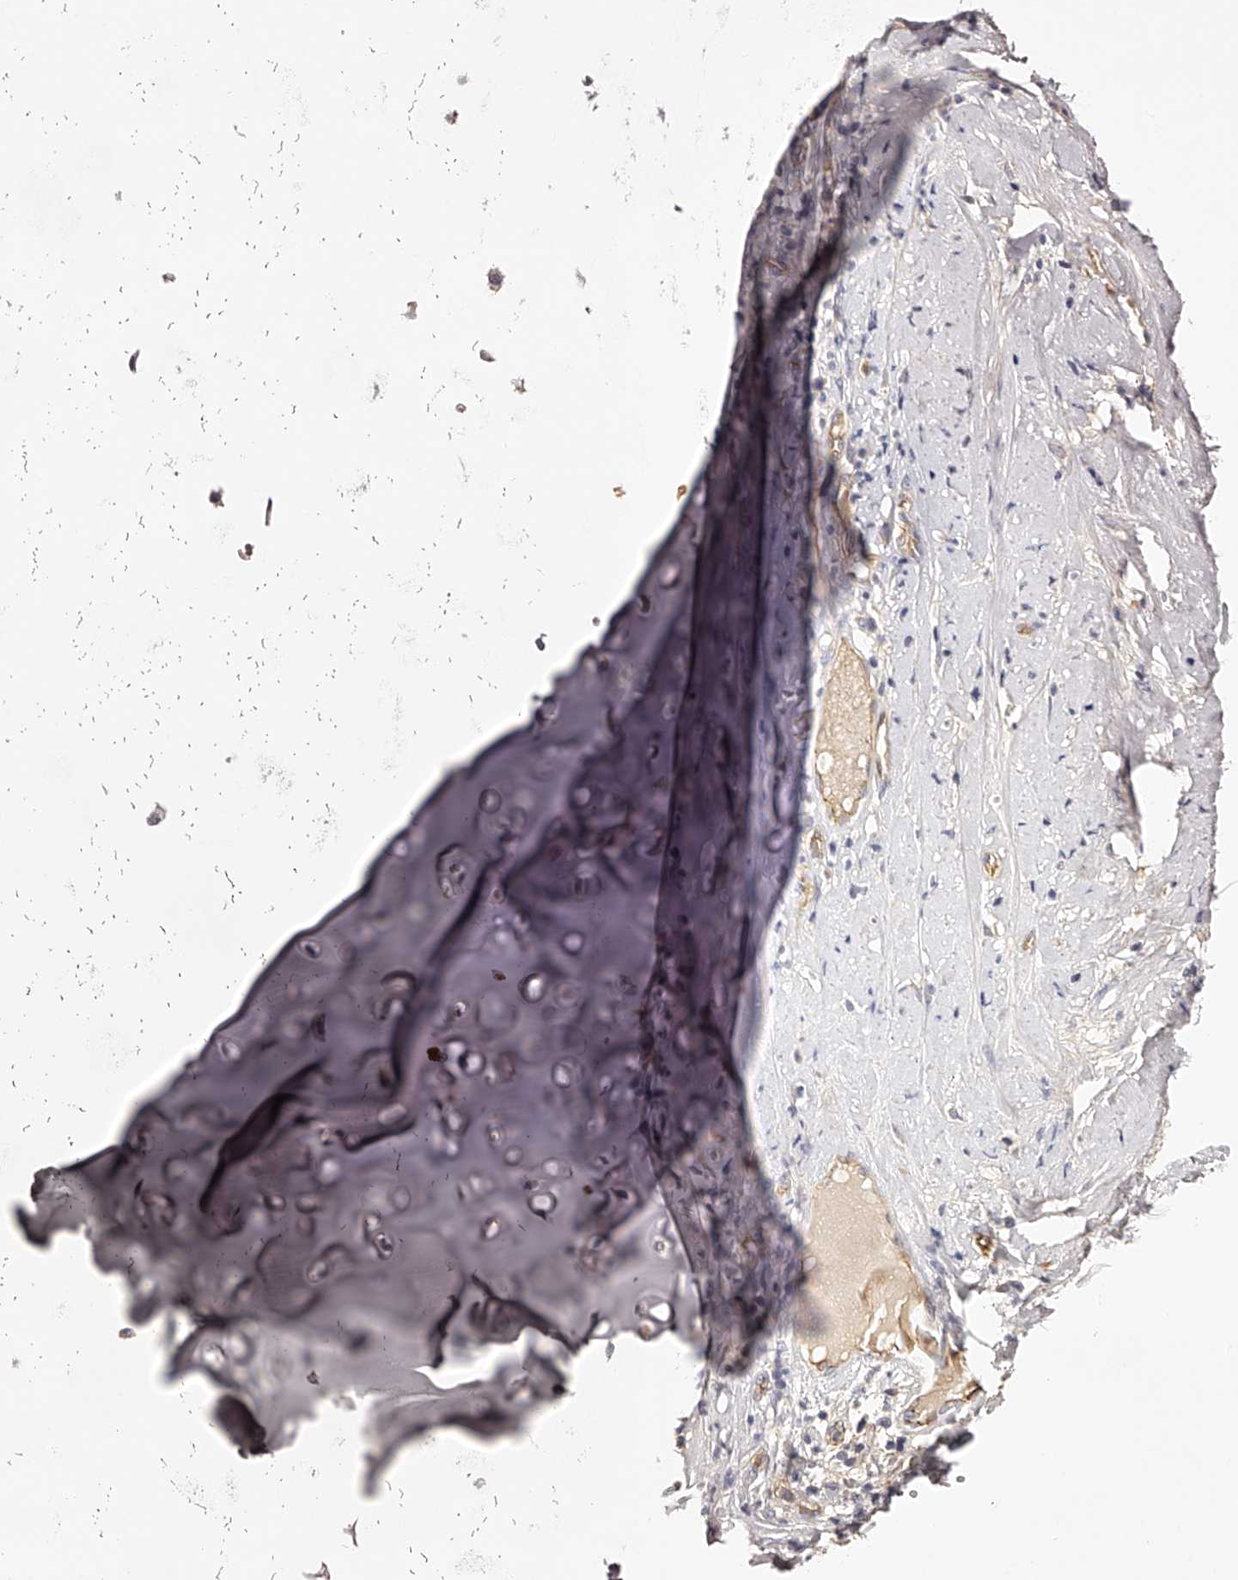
{"staining": {"intensity": "negative", "quantity": "none", "location": "none"}, "tissue": "soft tissue", "cell_type": "Chondrocytes", "image_type": "normal", "snomed": [{"axis": "morphology", "description": "Normal tissue, NOS"}, {"axis": "morphology", "description": "Basal cell carcinoma"}, {"axis": "topography", "description": "Cartilage tissue"}, {"axis": "topography", "description": "Nasopharynx"}, {"axis": "topography", "description": "Oral tissue"}], "caption": "A micrograph of soft tissue stained for a protein displays no brown staining in chondrocytes.", "gene": "LTV1", "patient": {"sex": "female", "age": 77}}